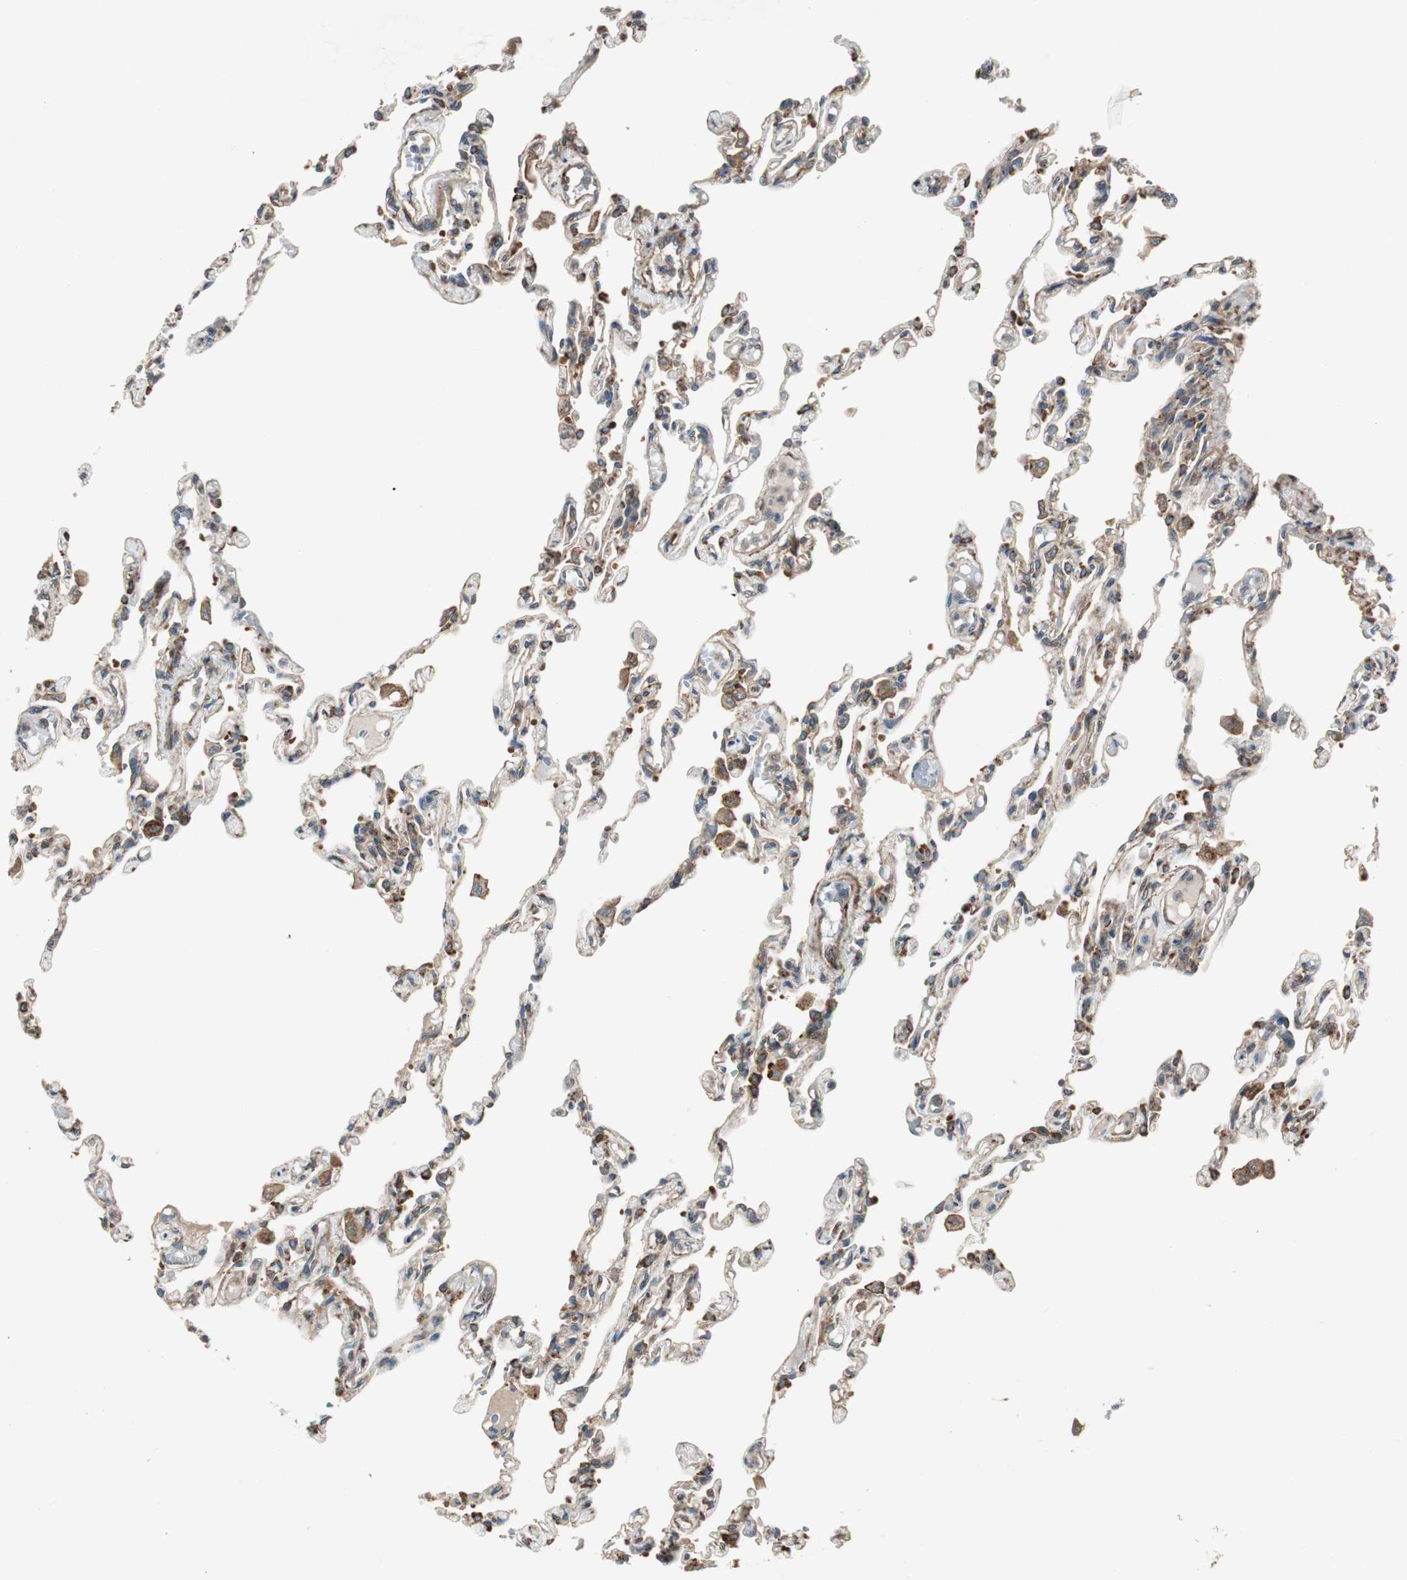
{"staining": {"intensity": "moderate", "quantity": "25%-75%", "location": "cytoplasmic/membranous"}, "tissue": "lung", "cell_type": "Alveolar cells", "image_type": "normal", "snomed": [{"axis": "morphology", "description": "Normal tissue, NOS"}, {"axis": "topography", "description": "Lung"}], "caption": "IHC (DAB (3,3'-diaminobenzidine)) staining of unremarkable human lung demonstrates moderate cytoplasmic/membranous protein staining in about 25%-75% of alveolar cells.", "gene": "PRKG1", "patient": {"sex": "male", "age": 21}}